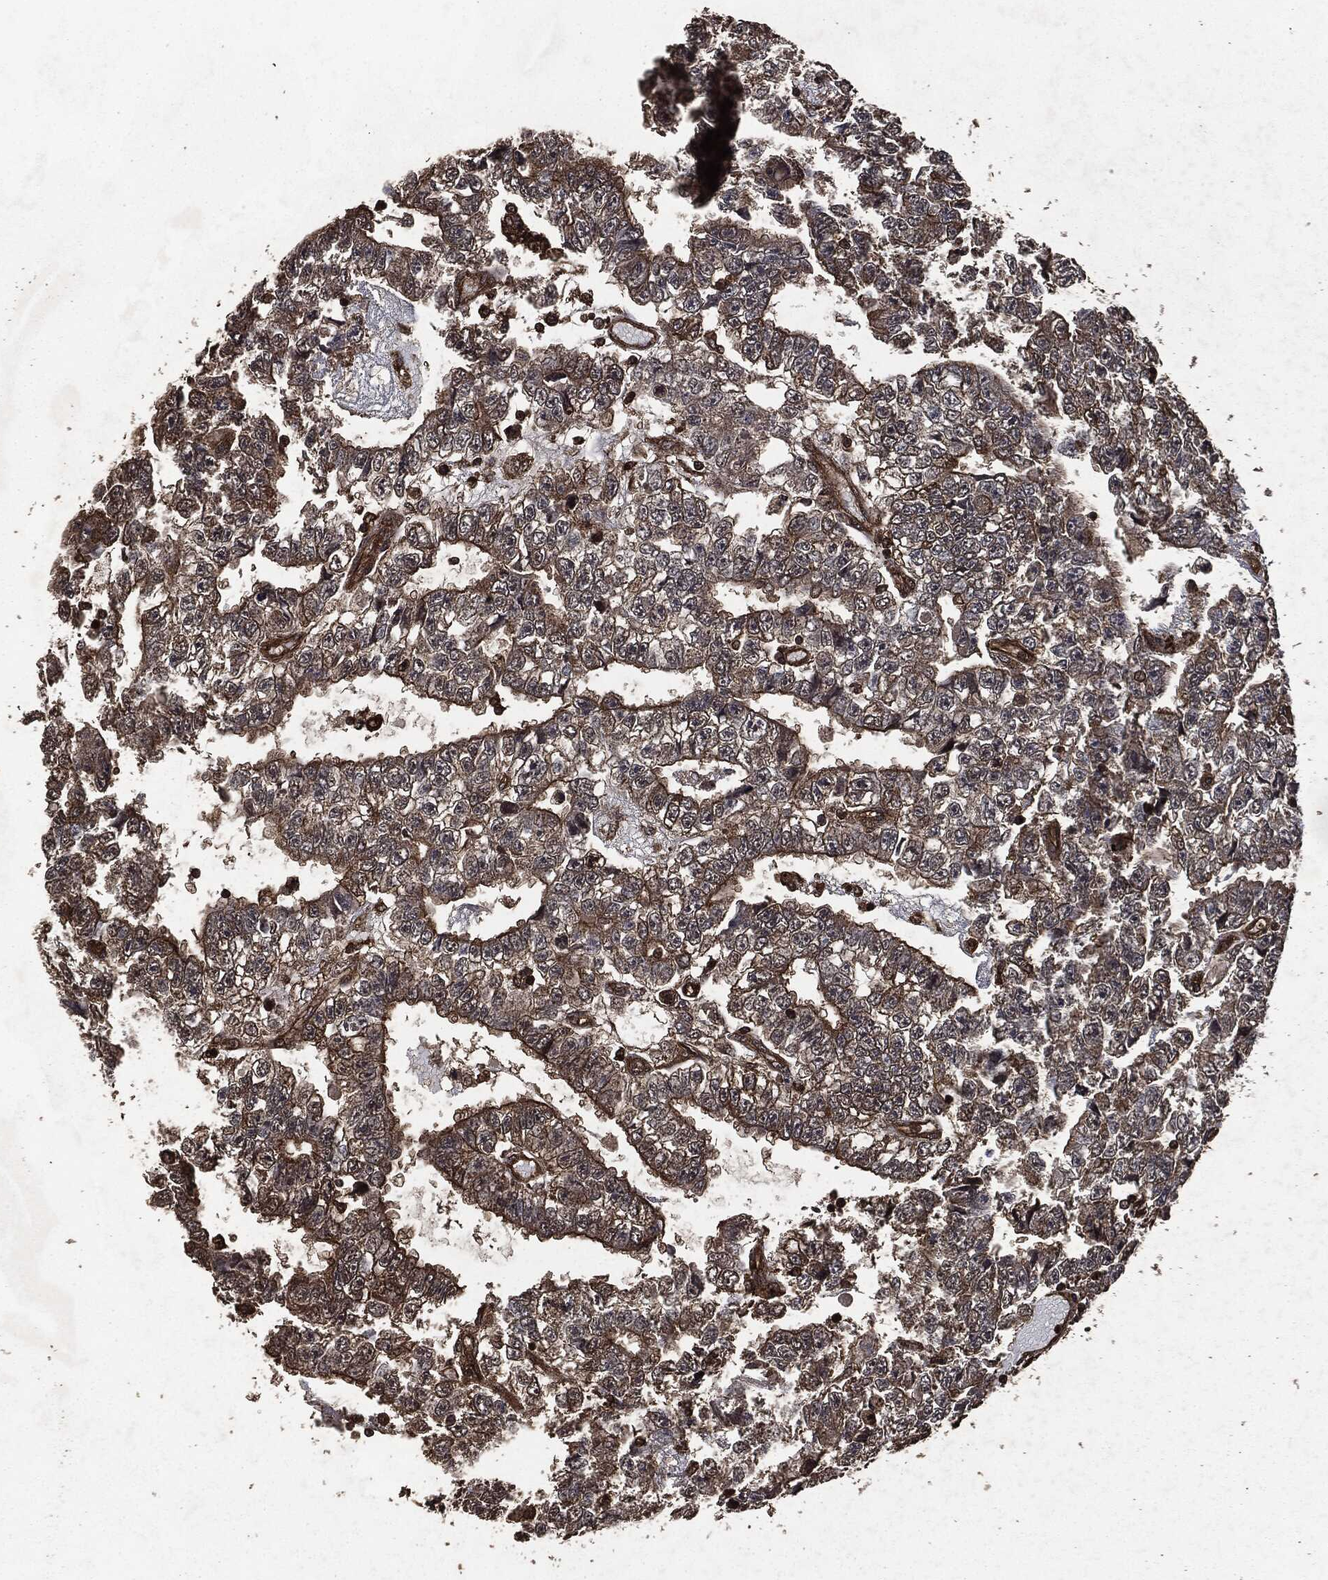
{"staining": {"intensity": "strong", "quantity": "25%-75%", "location": "cytoplasmic/membranous"}, "tissue": "testis cancer", "cell_type": "Tumor cells", "image_type": "cancer", "snomed": [{"axis": "morphology", "description": "Carcinoma, Embryonal, NOS"}, {"axis": "topography", "description": "Testis"}], "caption": "Immunohistochemical staining of testis cancer demonstrates high levels of strong cytoplasmic/membranous staining in approximately 25%-75% of tumor cells.", "gene": "HRAS", "patient": {"sex": "male", "age": 25}}